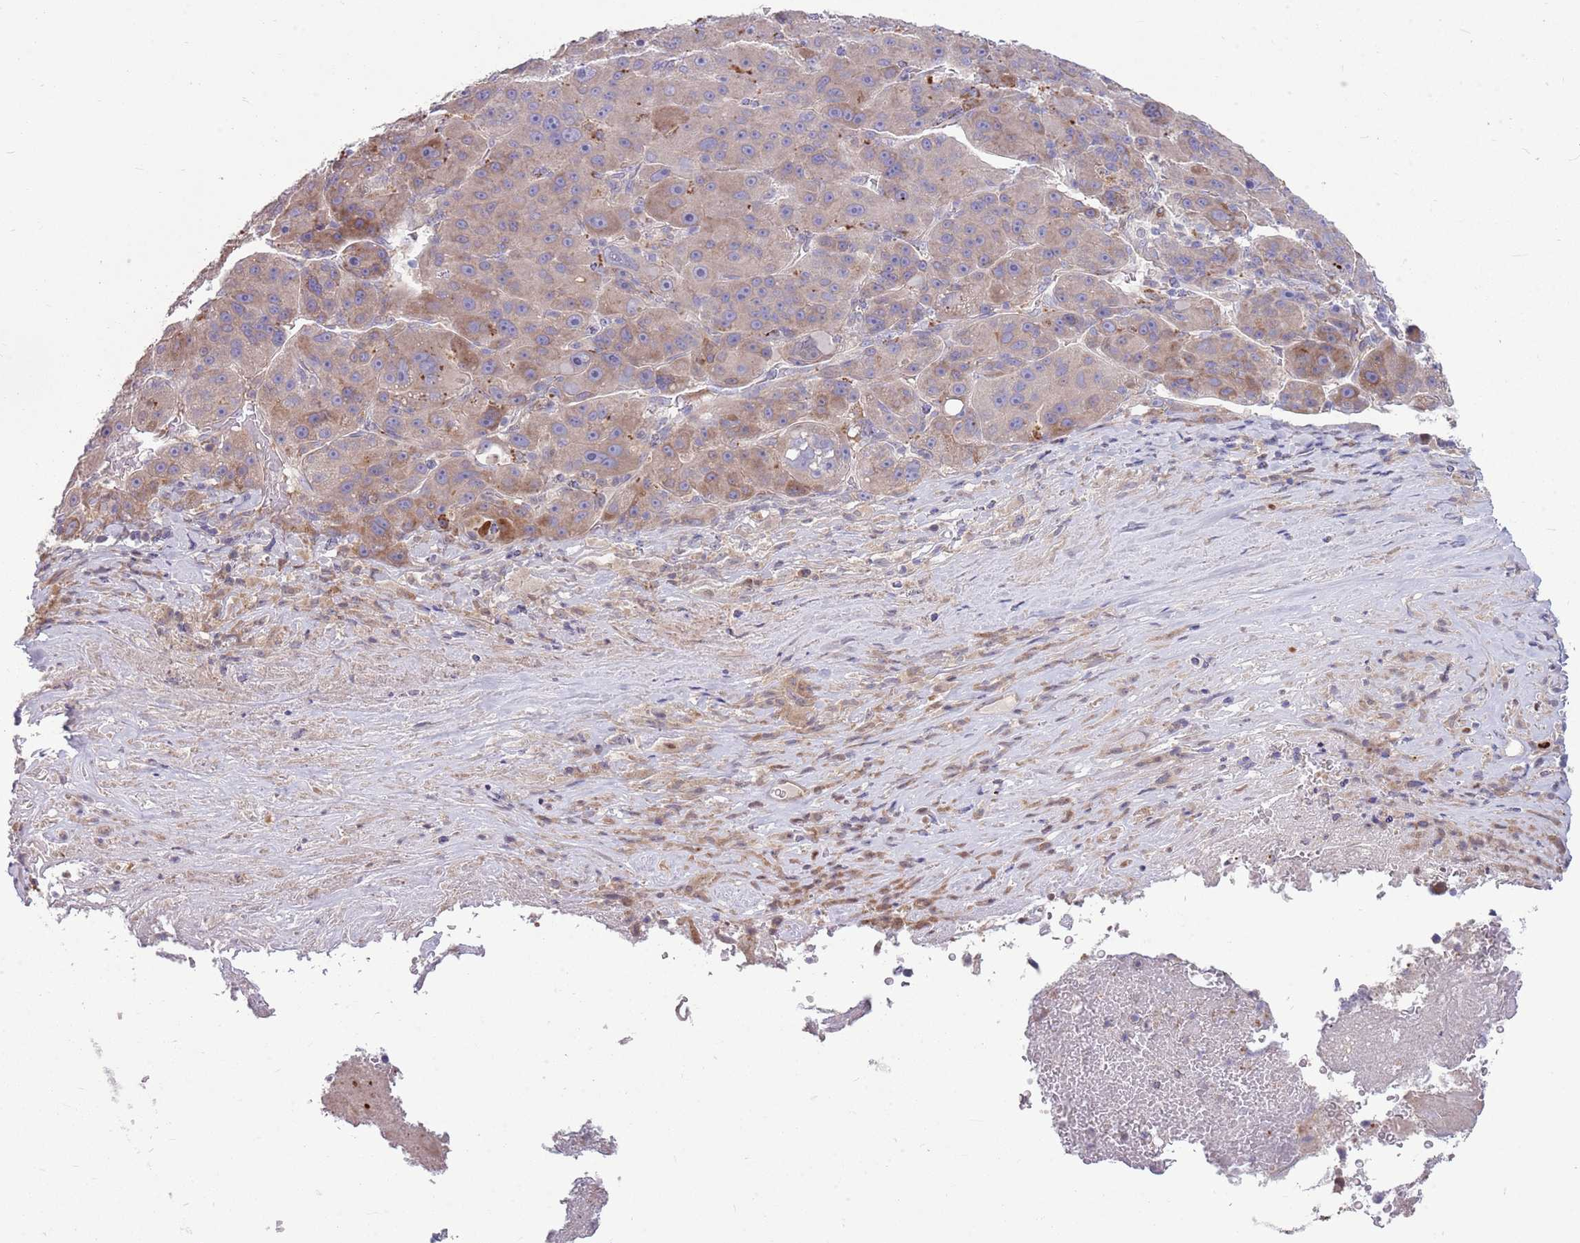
{"staining": {"intensity": "moderate", "quantity": "<25%", "location": "cytoplasmic/membranous"}, "tissue": "liver cancer", "cell_type": "Tumor cells", "image_type": "cancer", "snomed": [{"axis": "morphology", "description": "Carcinoma, Hepatocellular, NOS"}, {"axis": "topography", "description": "Liver"}], "caption": "Human liver cancer (hepatocellular carcinoma) stained for a protein (brown) shows moderate cytoplasmic/membranous positive expression in about <25% of tumor cells.", "gene": "PPP1R27", "patient": {"sex": "male", "age": 76}}